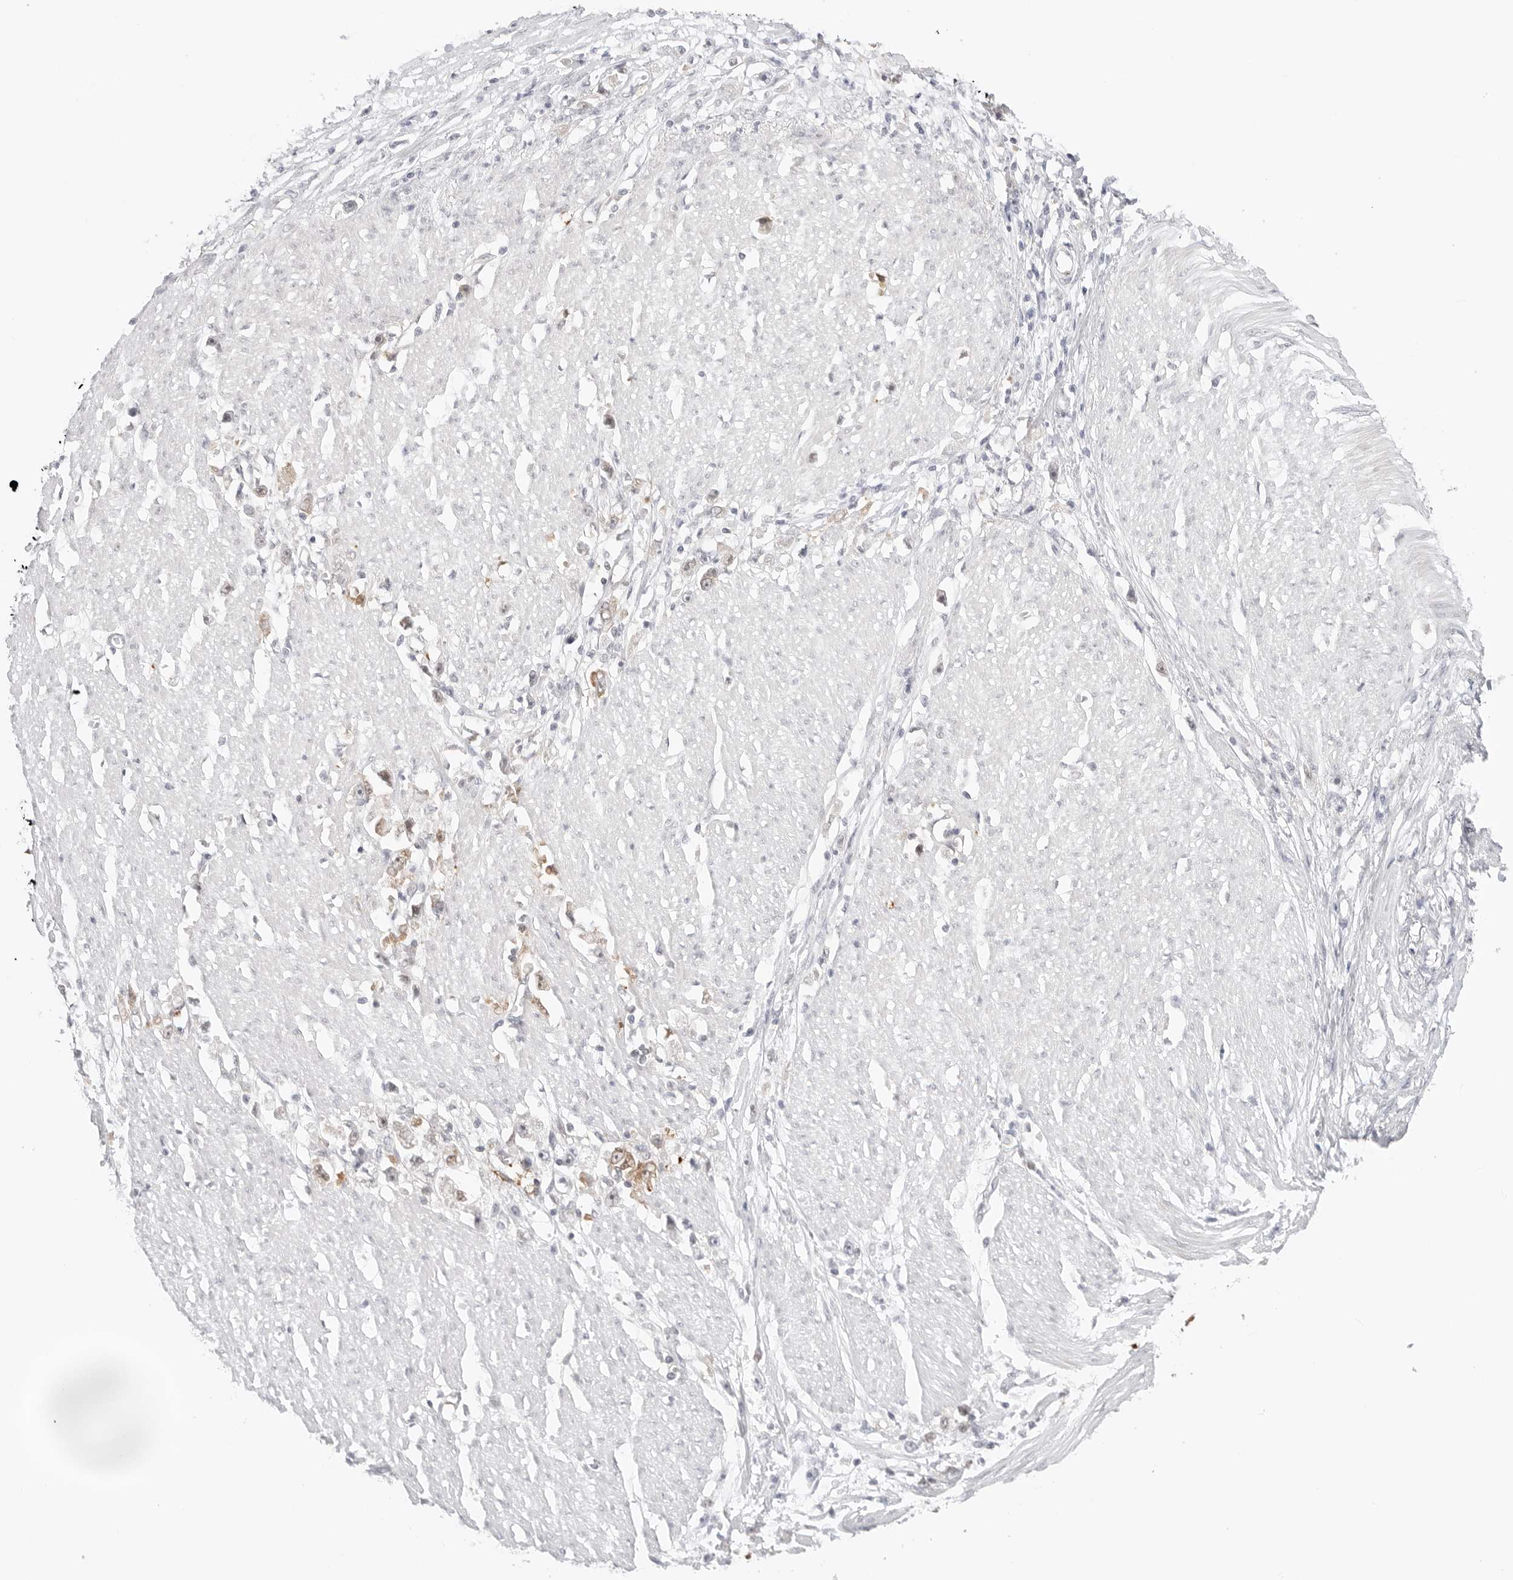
{"staining": {"intensity": "moderate", "quantity": "25%-75%", "location": "cytoplasmic/membranous"}, "tissue": "stomach cancer", "cell_type": "Tumor cells", "image_type": "cancer", "snomed": [{"axis": "morphology", "description": "Adenocarcinoma, NOS"}, {"axis": "topography", "description": "Stomach"}], "caption": "Immunohistochemical staining of human stomach cancer (adenocarcinoma) reveals medium levels of moderate cytoplasmic/membranous protein staining in approximately 25%-75% of tumor cells.", "gene": "NUDC", "patient": {"sex": "female", "age": 59}}